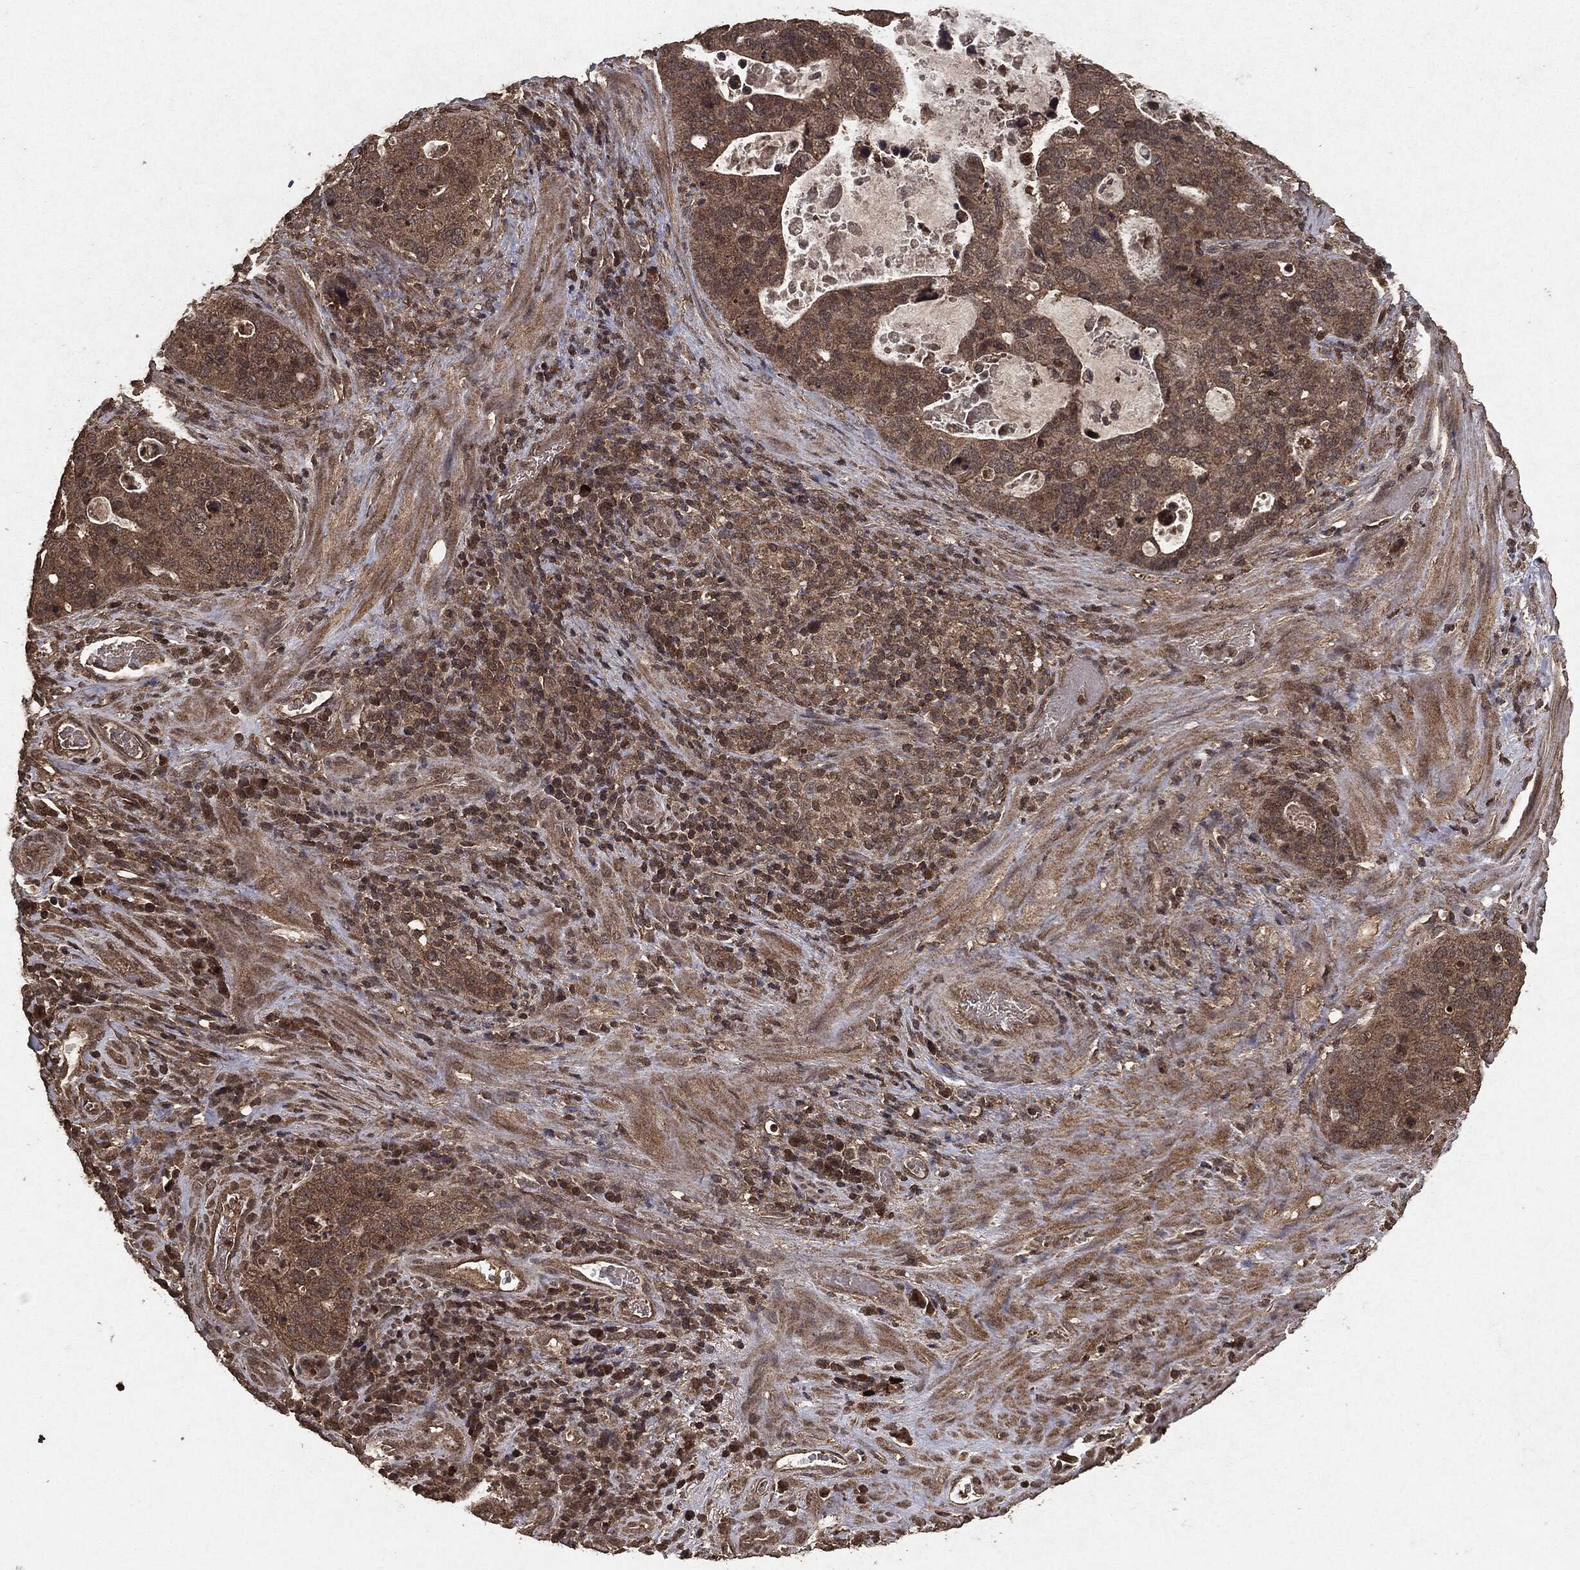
{"staining": {"intensity": "moderate", "quantity": ">75%", "location": "cytoplasmic/membranous"}, "tissue": "stomach cancer", "cell_type": "Tumor cells", "image_type": "cancer", "snomed": [{"axis": "morphology", "description": "Adenocarcinoma, NOS"}, {"axis": "topography", "description": "Stomach"}], "caption": "Immunohistochemistry of human stomach cancer (adenocarcinoma) exhibits medium levels of moderate cytoplasmic/membranous staining in about >75% of tumor cells.", "gene": "NME1", "patient": {"sex": "male", "age": 54}}